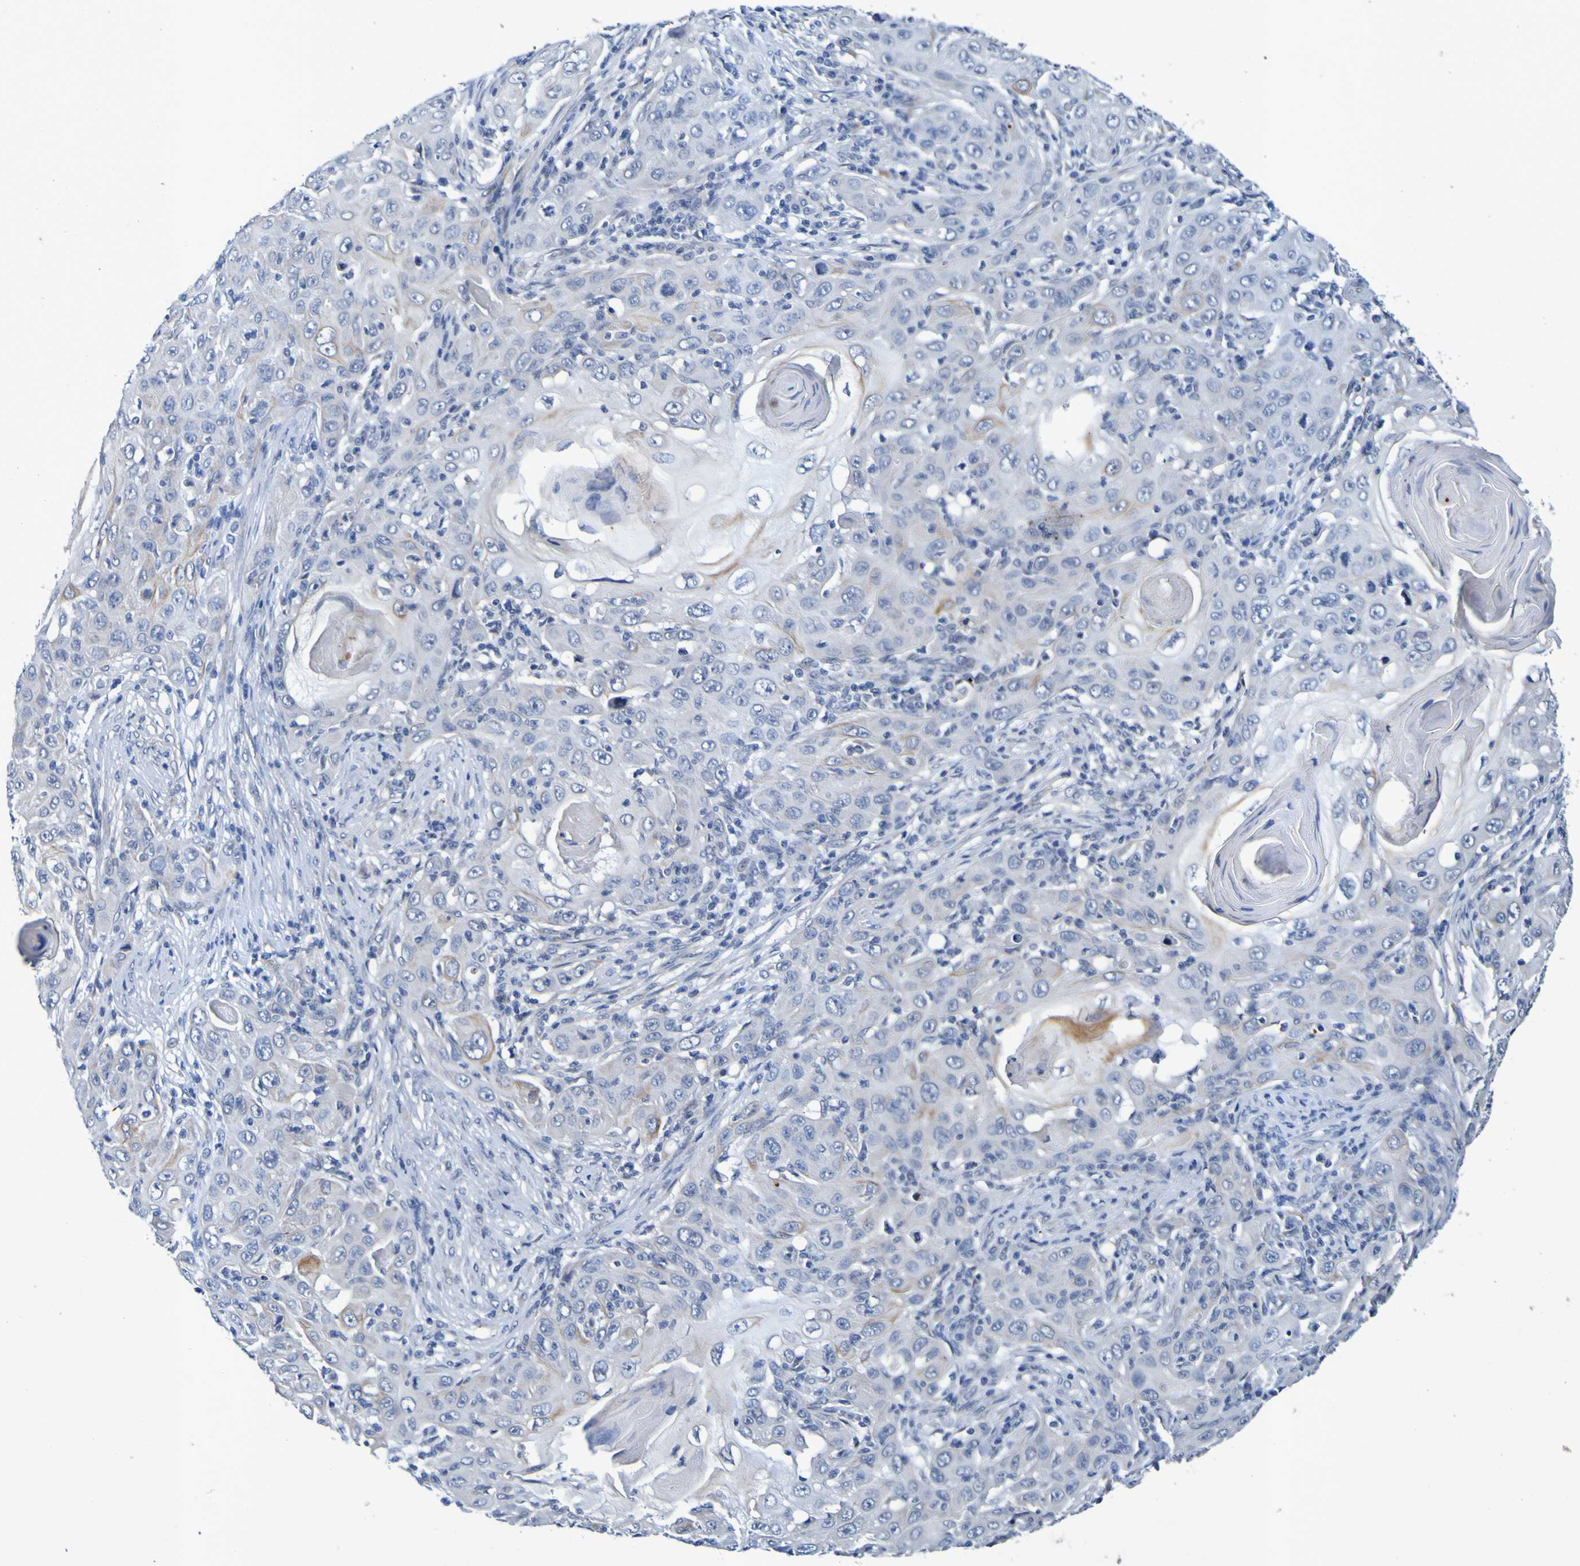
{"staining": {"intensity": "negative", "quantity": "none", "location": "none"}, "tissue": "skin cancer", "cell_type": "Tumor cells", "image_type": "cancer", "snomed": [{"axis": "morphology", "description": "Squamous cell carcinoma, NOS"}, {"axis": "topography", "description": "Skin"}], "caption": "There is no significant positivity in tumor cells of skin cancer (squamous cell carcinoma).", "gene": "VMA21", "patient": {"sex": "female", "age": 88}}